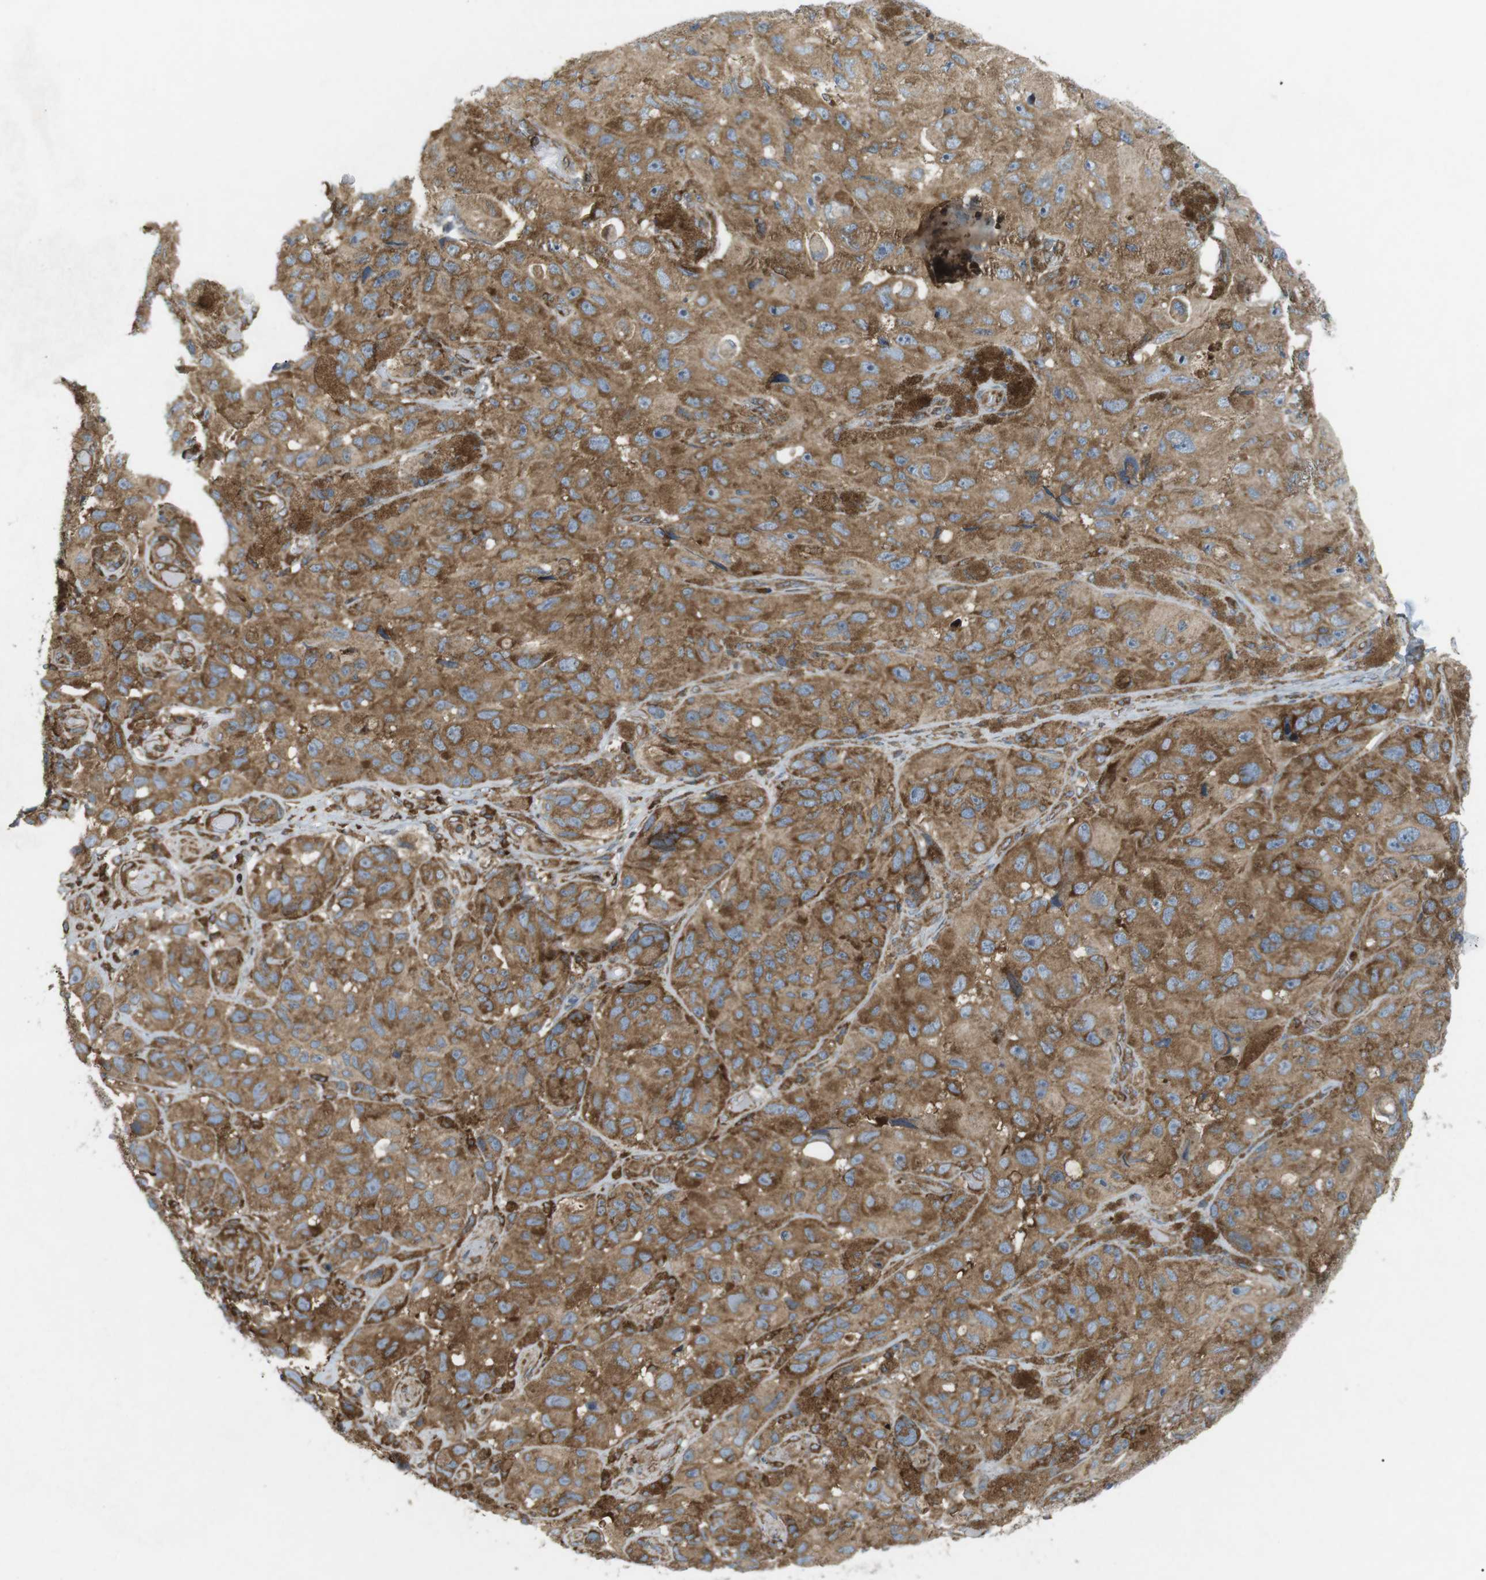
{"staining": {"intensity": "moderate", "quantity": ">75%", "location": "cytoplasmic/membranous"}, "tissue": "melanoma", "cell_type": "Tumor cells", "image_type": "cancer", "snomed": [{"axis": "morphology", "description": "Malignant melanoma, NOS"}, {"axis": "topography", "description": "Skin"}], "caption": "Melanoma was stained to show a protein in brown. There is medium levels of moderate cytoplasmic/membranous staining in approximately >75% of tumor cells. (DAB (3,3'-diaminobenzidine) = brown stain, brightfield microscopy at high magnification).", "gene": "FLII", "patient": {"sex": "female", "age": 73}}